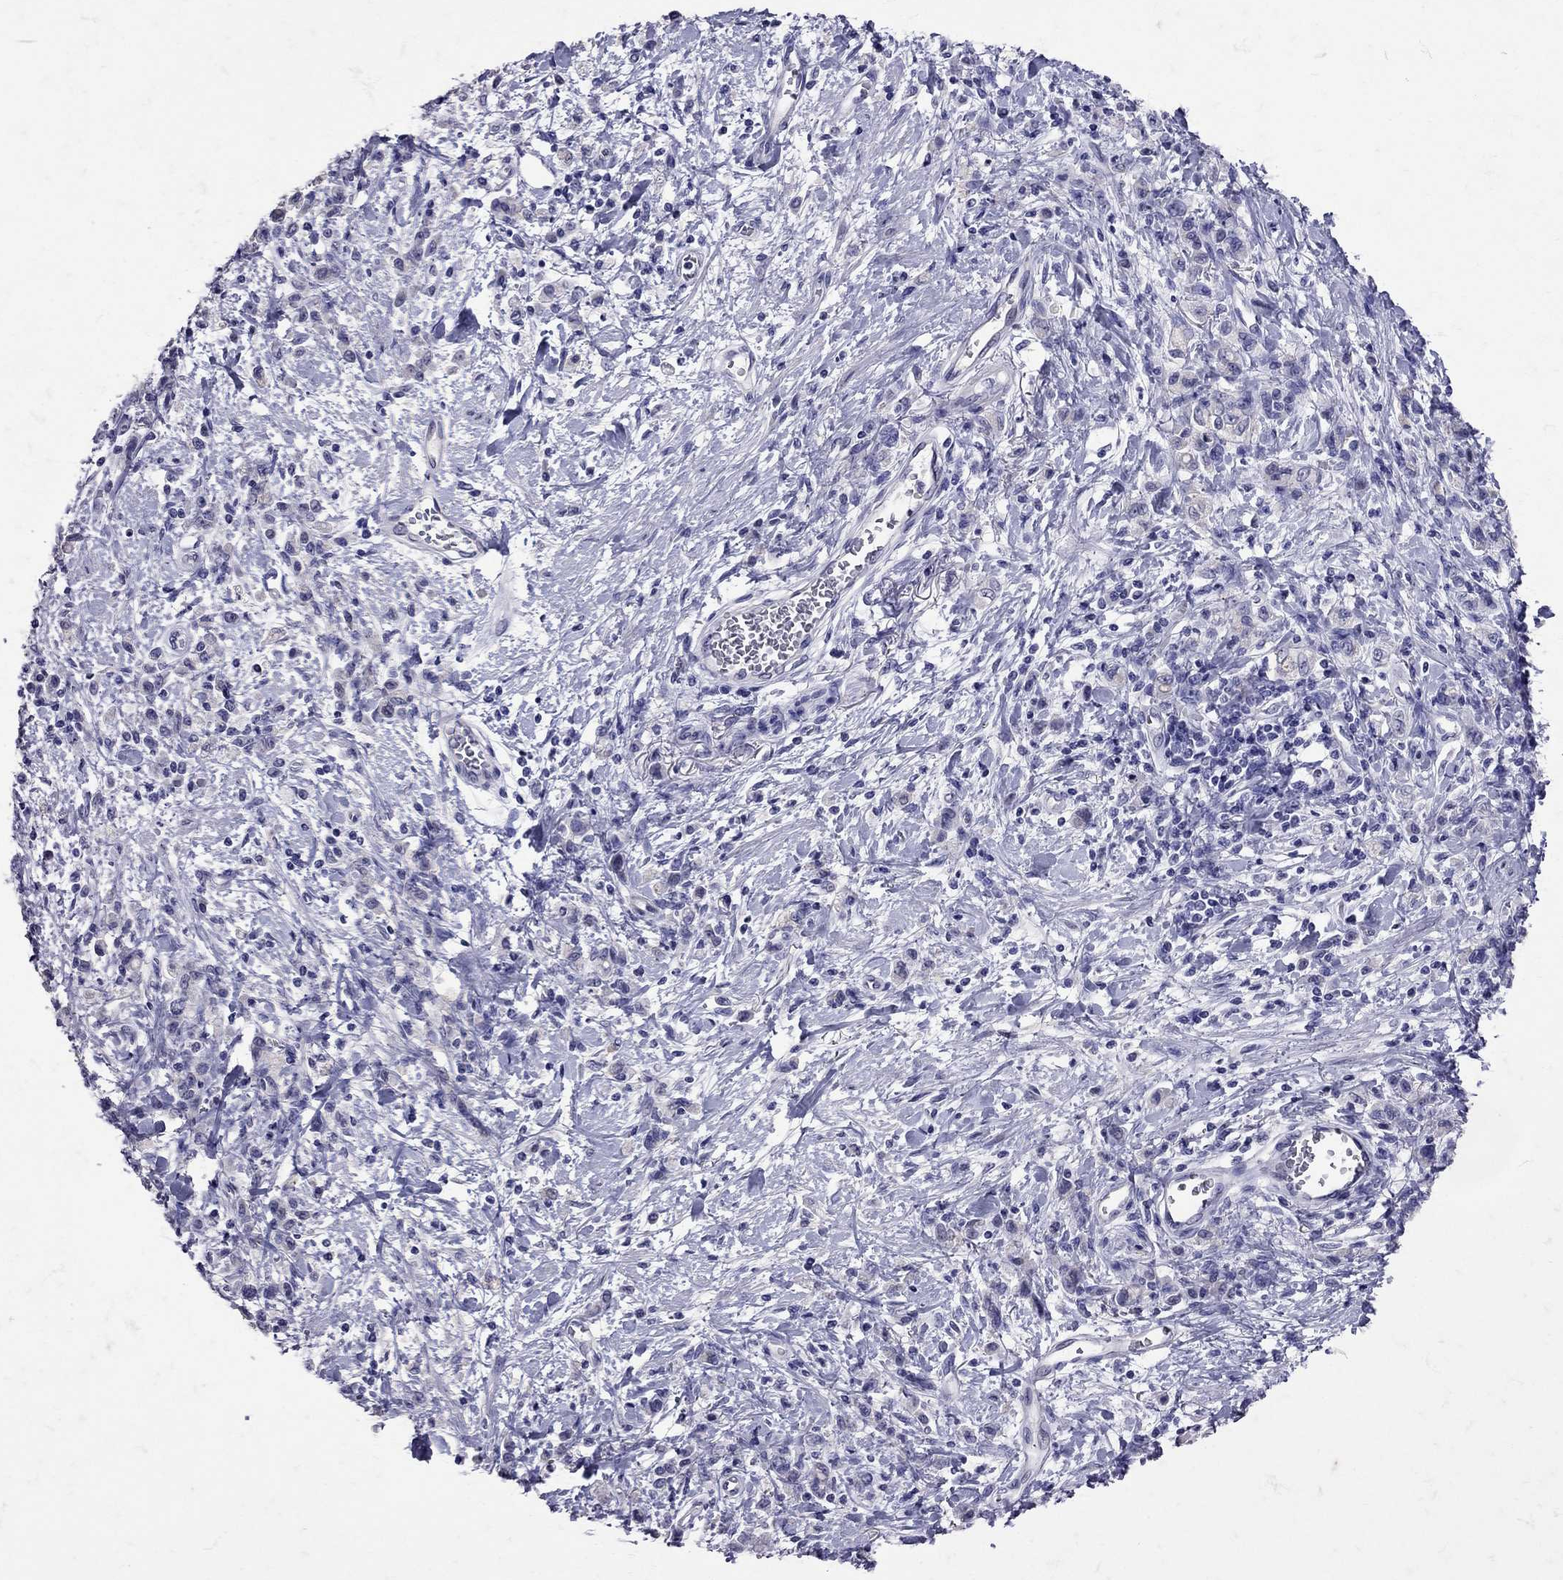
{"staining": {"intensity": "negative", "quantity": "none", "location": "none"}, "tissue": "stomach cancer", "cell_type": "Tumor cells", "image_type": "cancer", "snomed": [{"axis": "morphology", "description": "Adenocarcinoma, NOS"}, {"axis": "topography", "description": "Stomach"}], "caption": "An image of human stomach cancer is negative for staining in tumor cells.", "gene": "SST", "patient": {"sex": "male", "age": 77}}